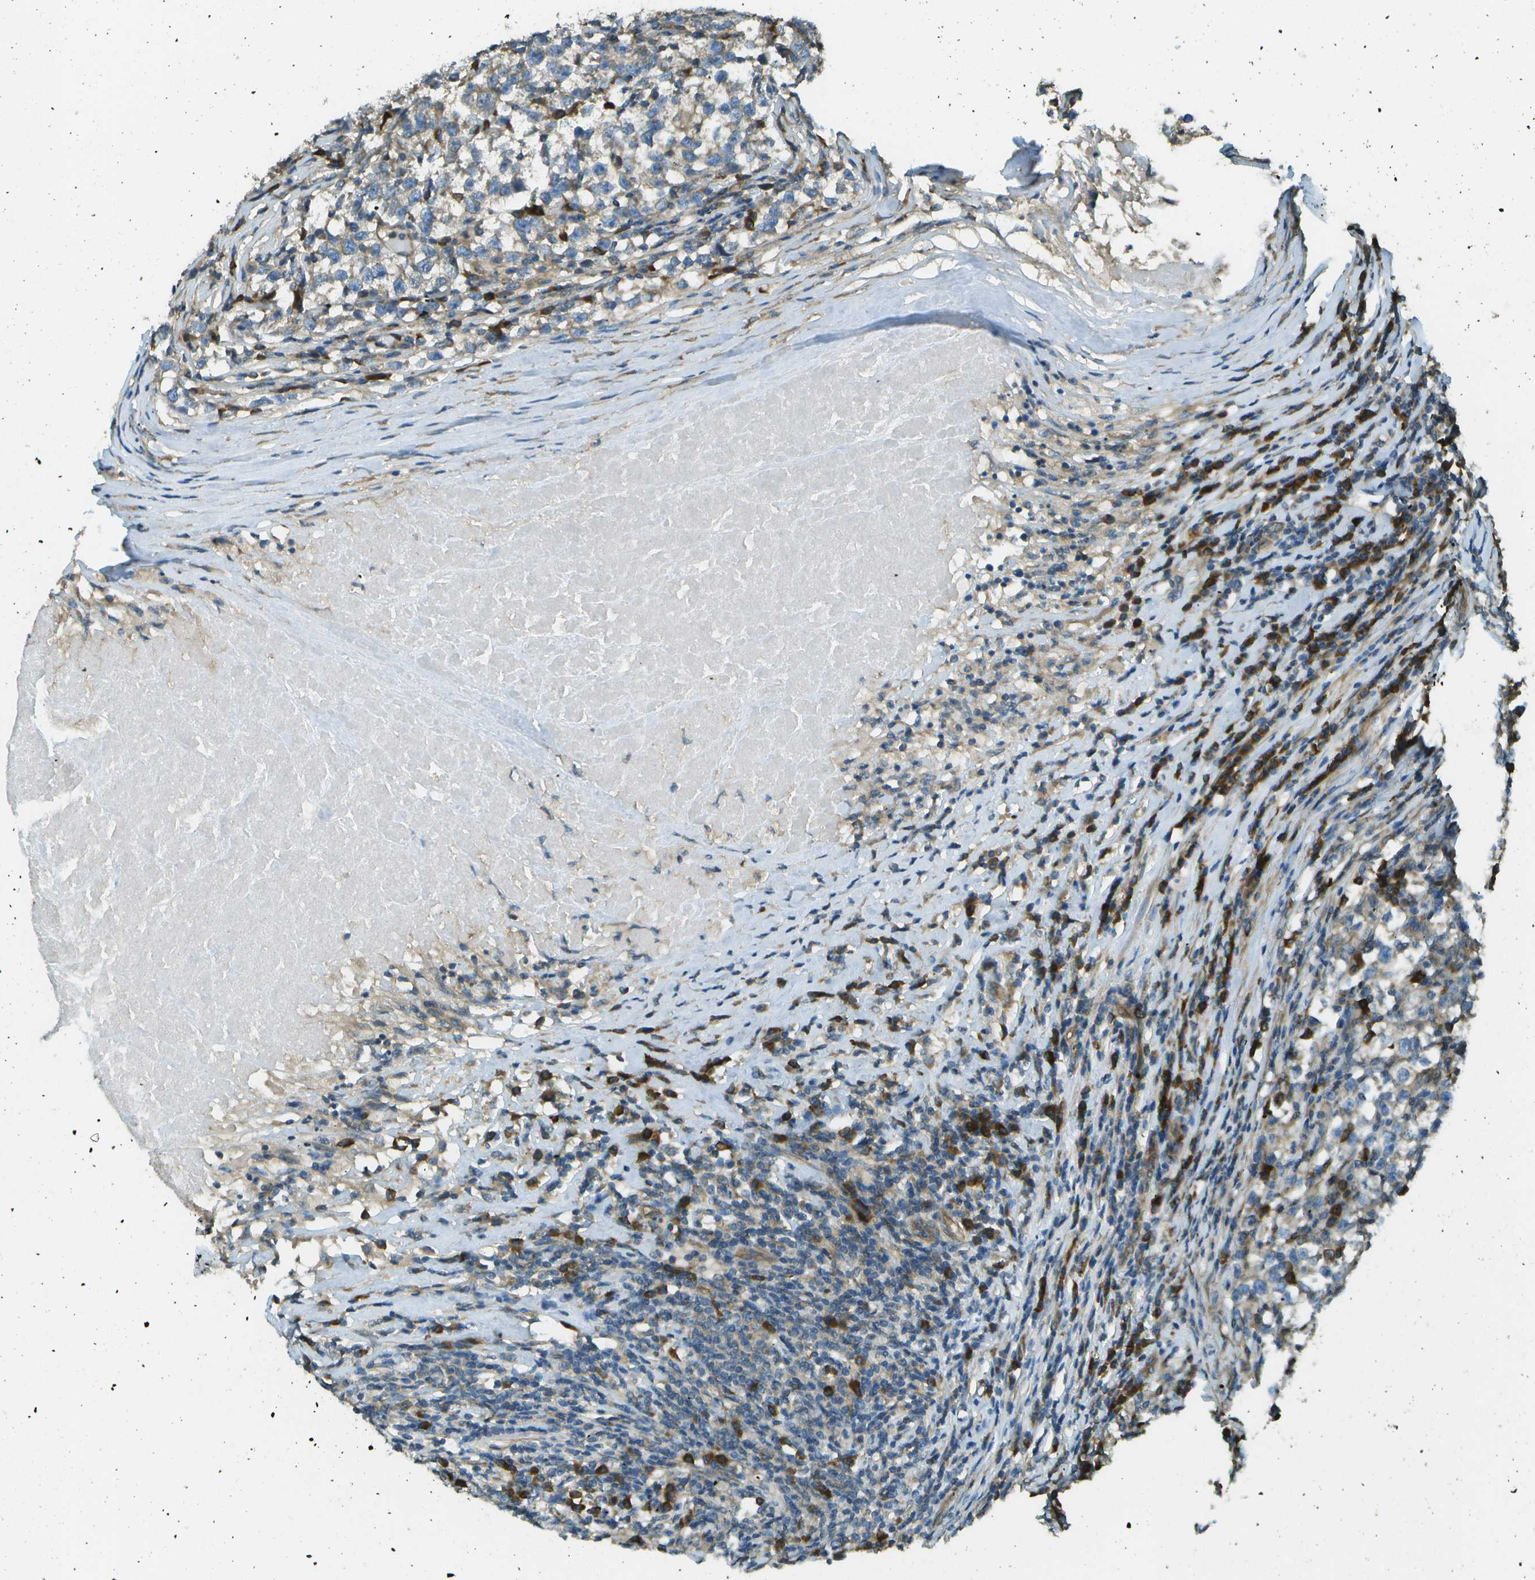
{"staining": {"intensity": "weak", "quantity": "<25%", "location": "cytoplasmic/membranous"}, "tissue": "testis cancer", "cell_type": "Tumor cells", "image_type": "cancer", "snomed": [{"axis": "morphology", "description": "Normal tissue, NOS"}, {"axis": "morphology", "description": "Seminoma, NOS"}, {"axis": "topography", "description": "Testis"}], "caption": "Tumor cells are negative for protein expression in human testis cancer (seminoma).", "gene": "DNAJB11", "patient": {"sex": "male", "age": 43}}